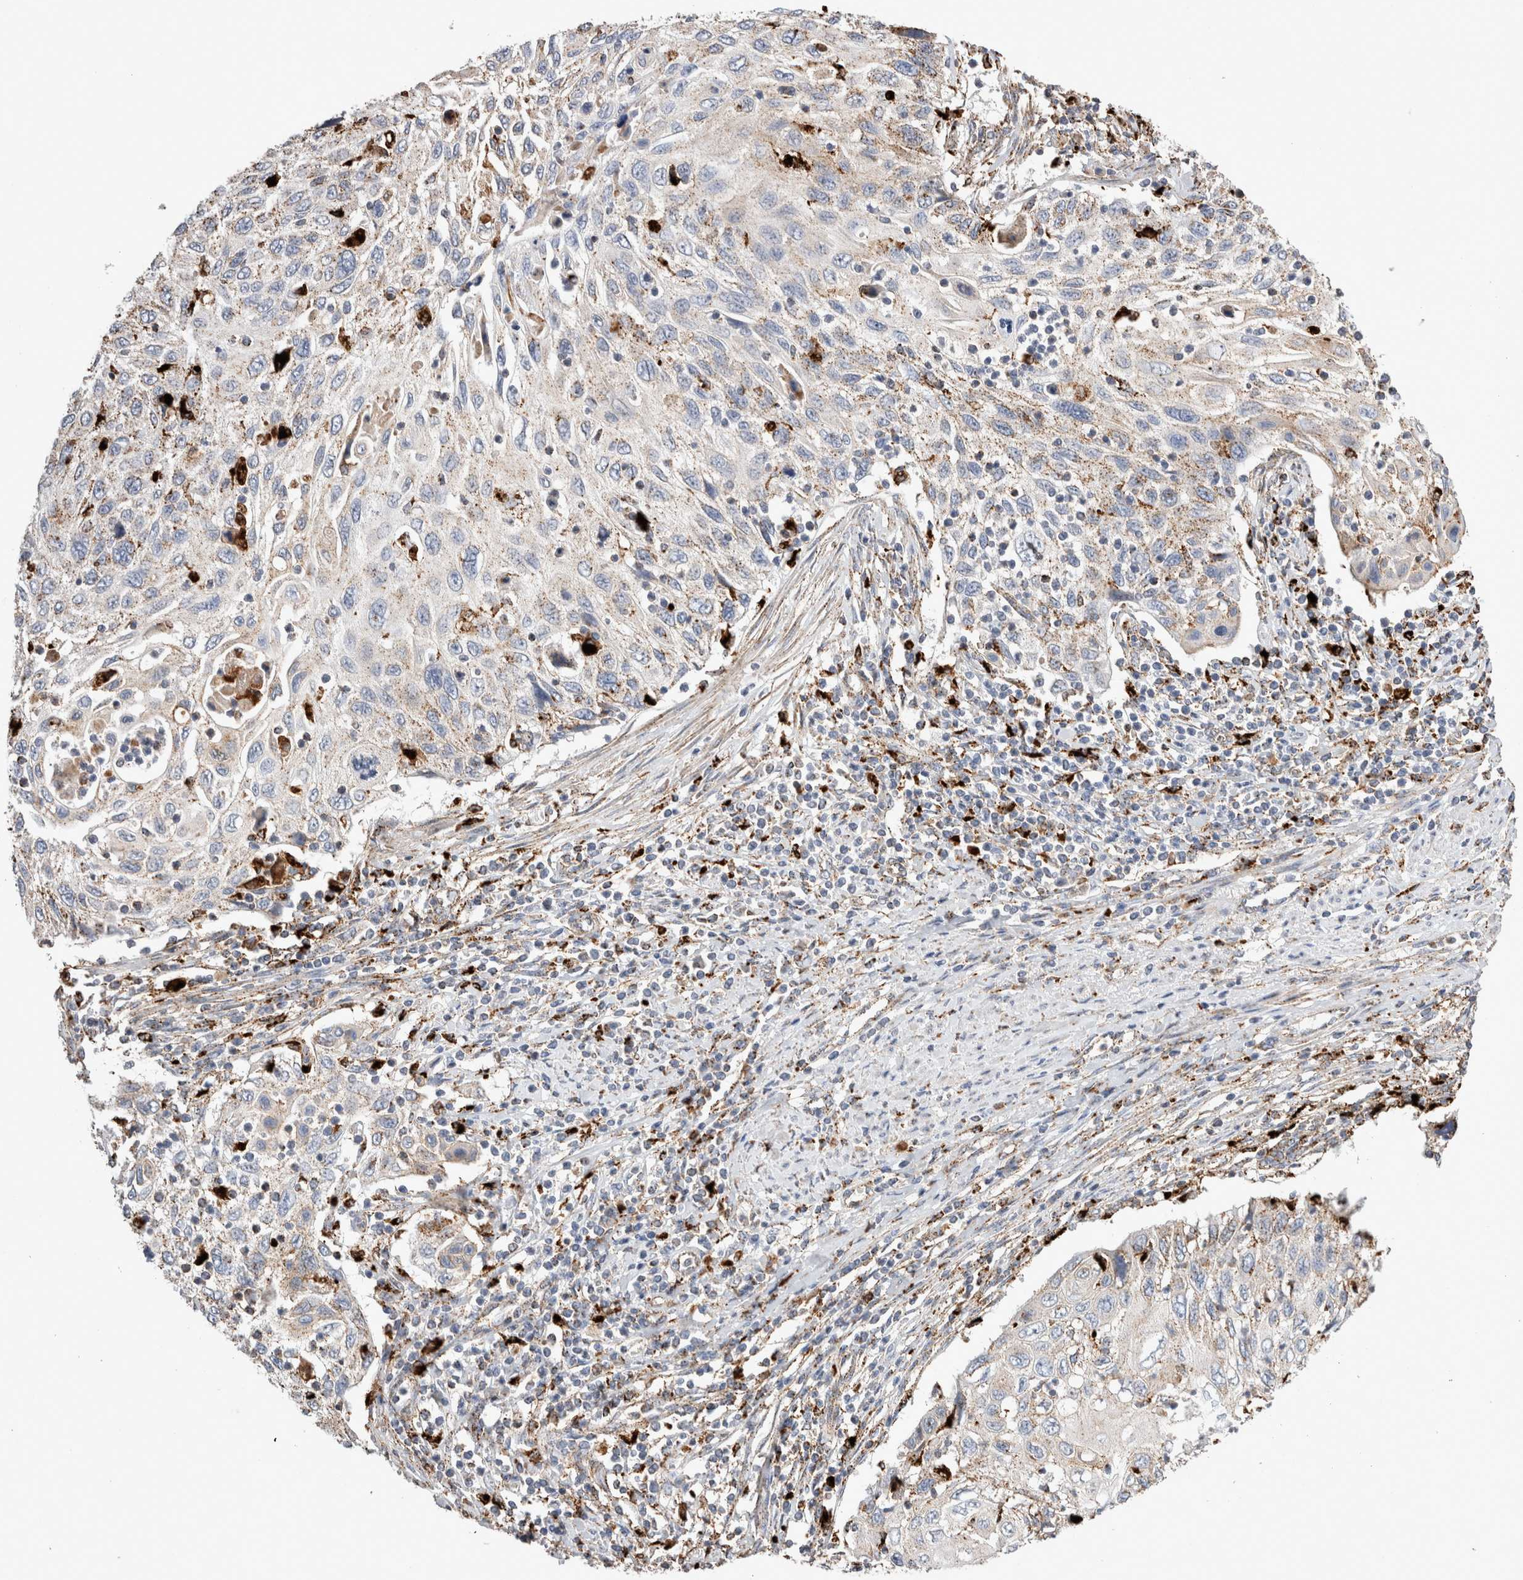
{"staining": {"intensity": "weak", "quantity": "25%-75%", "location": "cytoplasmic/membranous"}, "tissue": "cervical cancer", "cell_type": "Tumor cells", "image_type": "cancer", "snomed": [{"axis": "morphology", "description": "Squamous cell carcinoma, NOS"}, {"axis": "topography", "description": "Cervix"}], "caption": "Tumor cells demonstrate low levels of weak cytoplasmic/membranous staining in about 25%-75% of cells in human cervical squamous cell carcinoma.", "gene": "CTSA", "patient": {"sex": "female", "age": 70}}